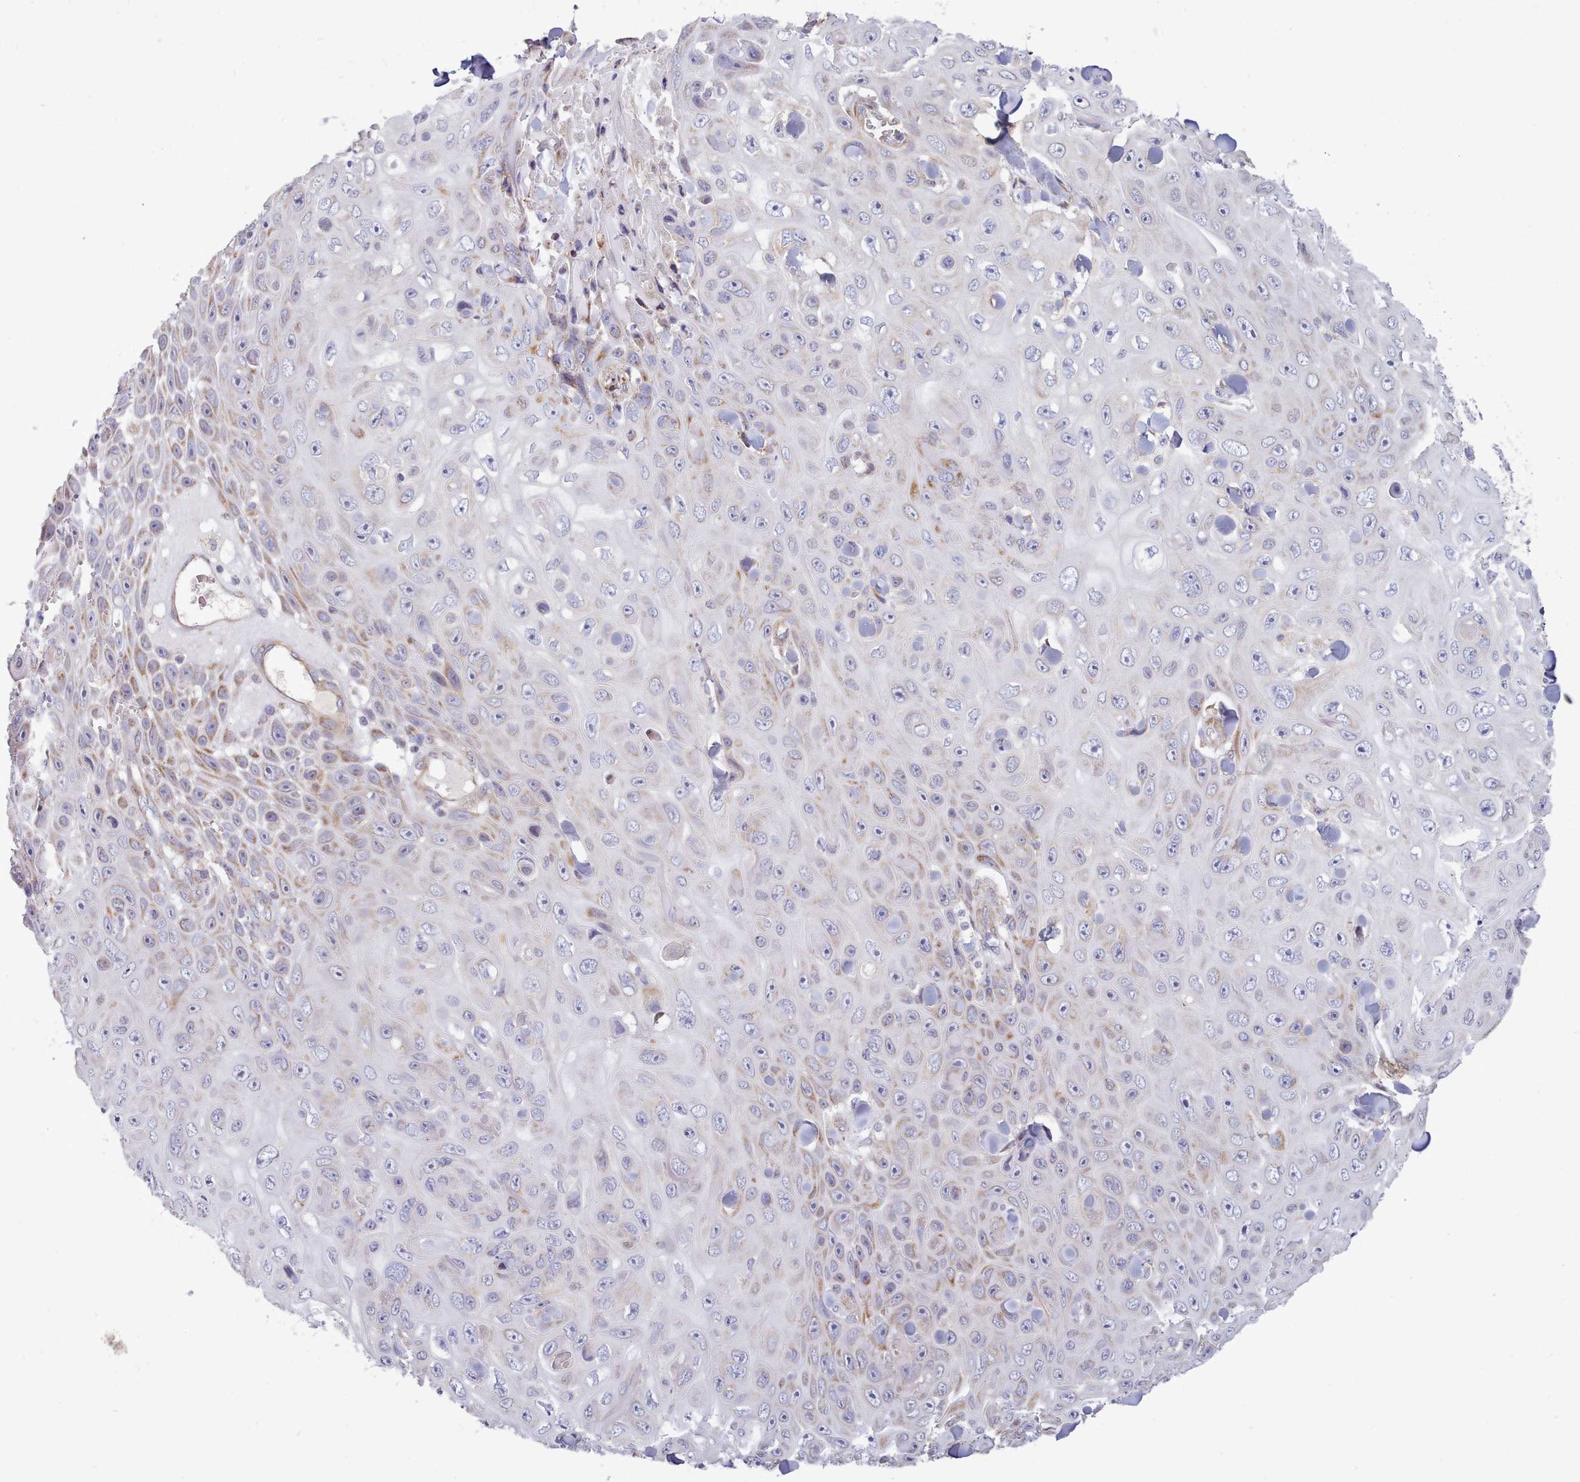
{"staining": {"intensity": "moderate", "quantity": "<25%", "location": "cytoplasmic/membranous"}, "tissue": "skin cancer", "cell_type": "Tumor cells", "image_type": "cancer", "snomed": [{"axis": "morphology", "description": "Squamous cell carcinoma, NOS"}, {"axis": "topography", "description": "Skin"}], "caption": "Immunohistochemical staining of human skin squamous cell carcinoma shows low levels of moderate cytoplasmic/membranous protein positivity in about <25% of tumor cells.", "gene": "MRPL21", "patient": {"sex": "male", "age": 82}}